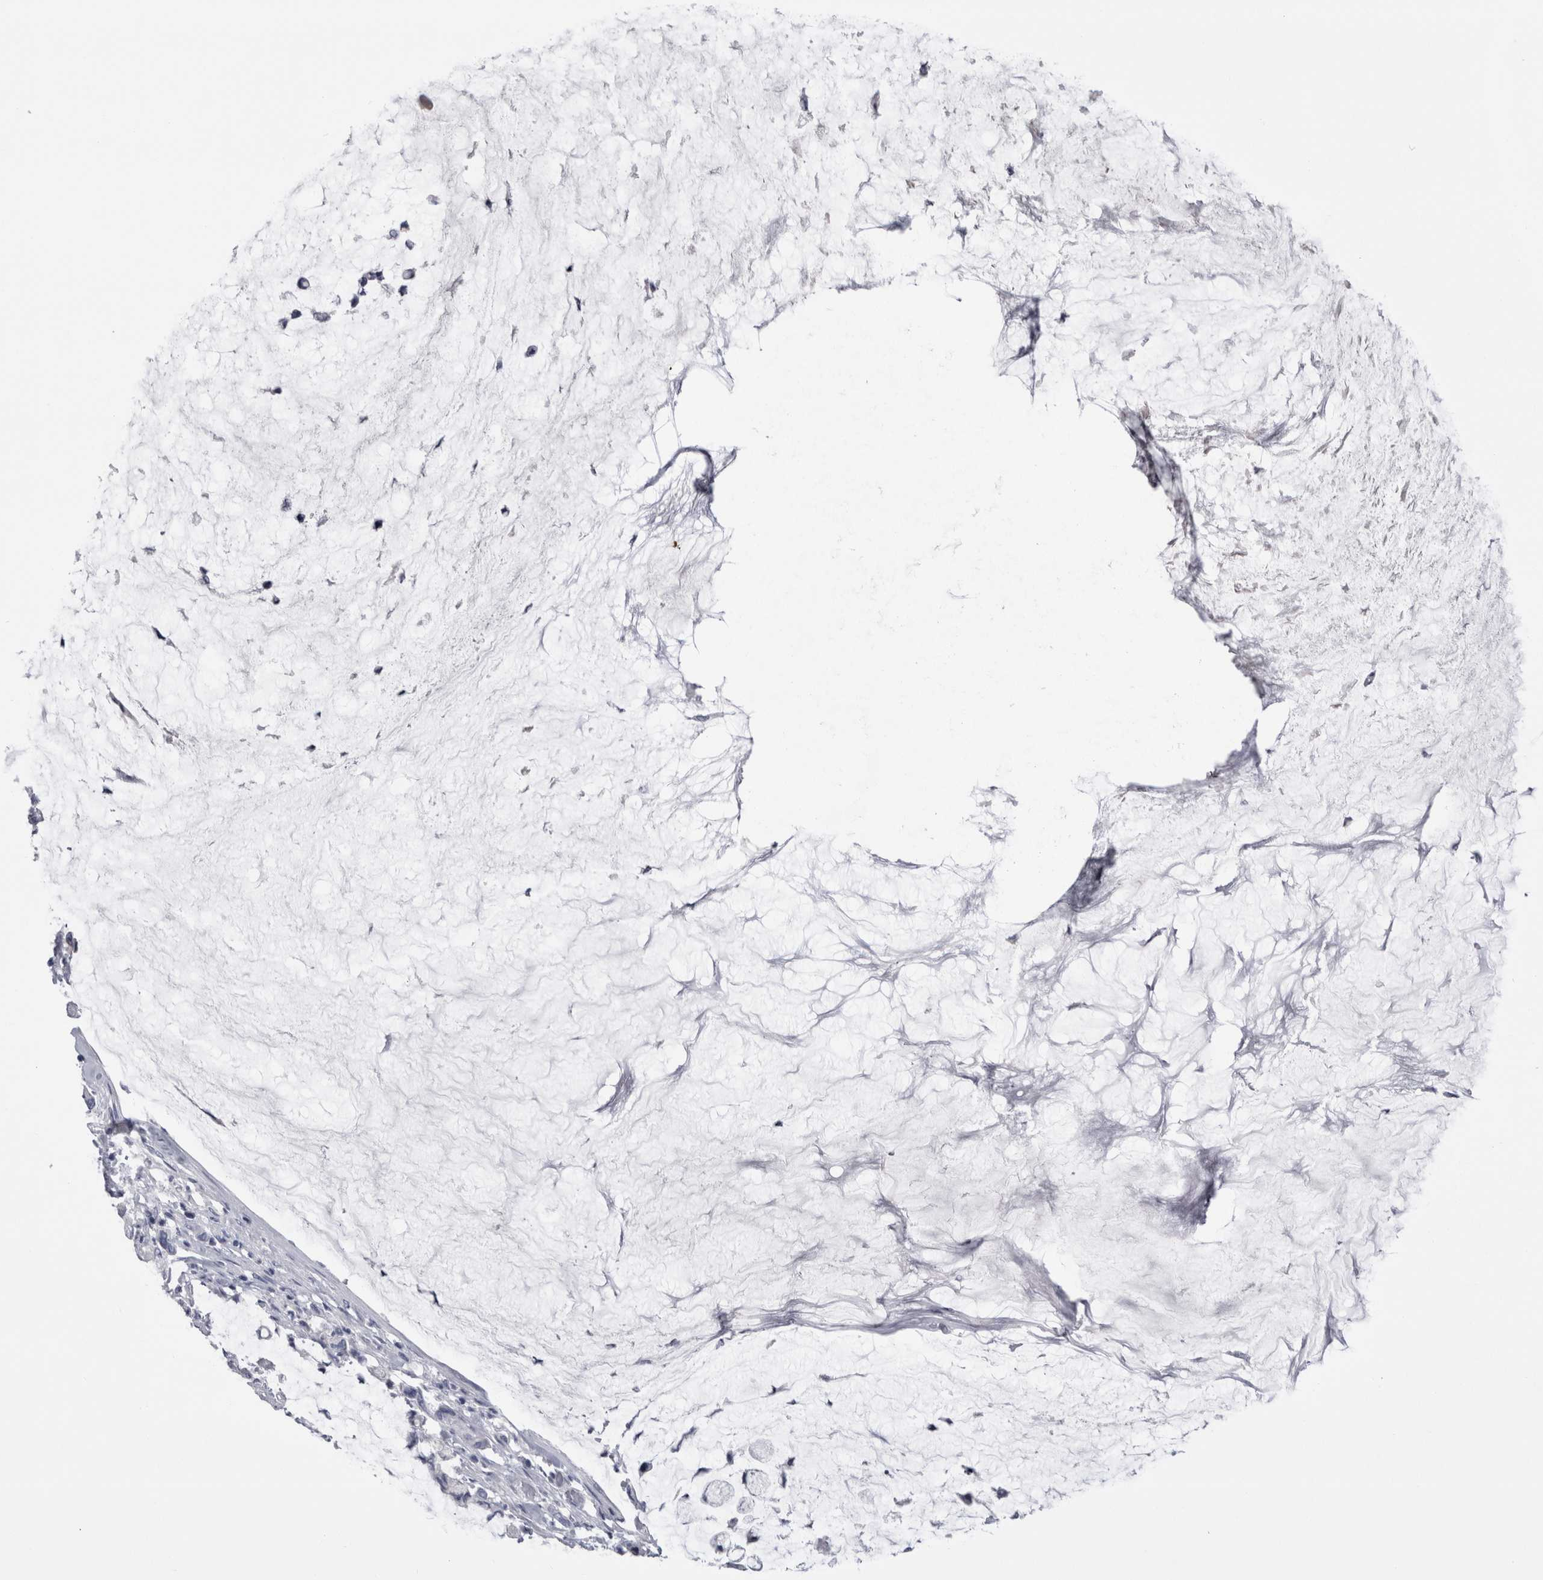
{"staining": {"intensity": "negative", "quantity": "none", "location": "none"}, "tissue": "pancreatic cancer", "cell_type": "Tumor cells", "image_type": "cancer", "snomed": [{"axis": "morphology", "description": "Adenocarcinoma, NOS"}, {"axis": "topography", "description": "Pancreas"}], "caption": "Immunohistochemistry (IHC) of human pancreatic cancer displays no staining in tumor cells.", "gene": "PAX5", "patient": {"sex": "male", "age": 41}}